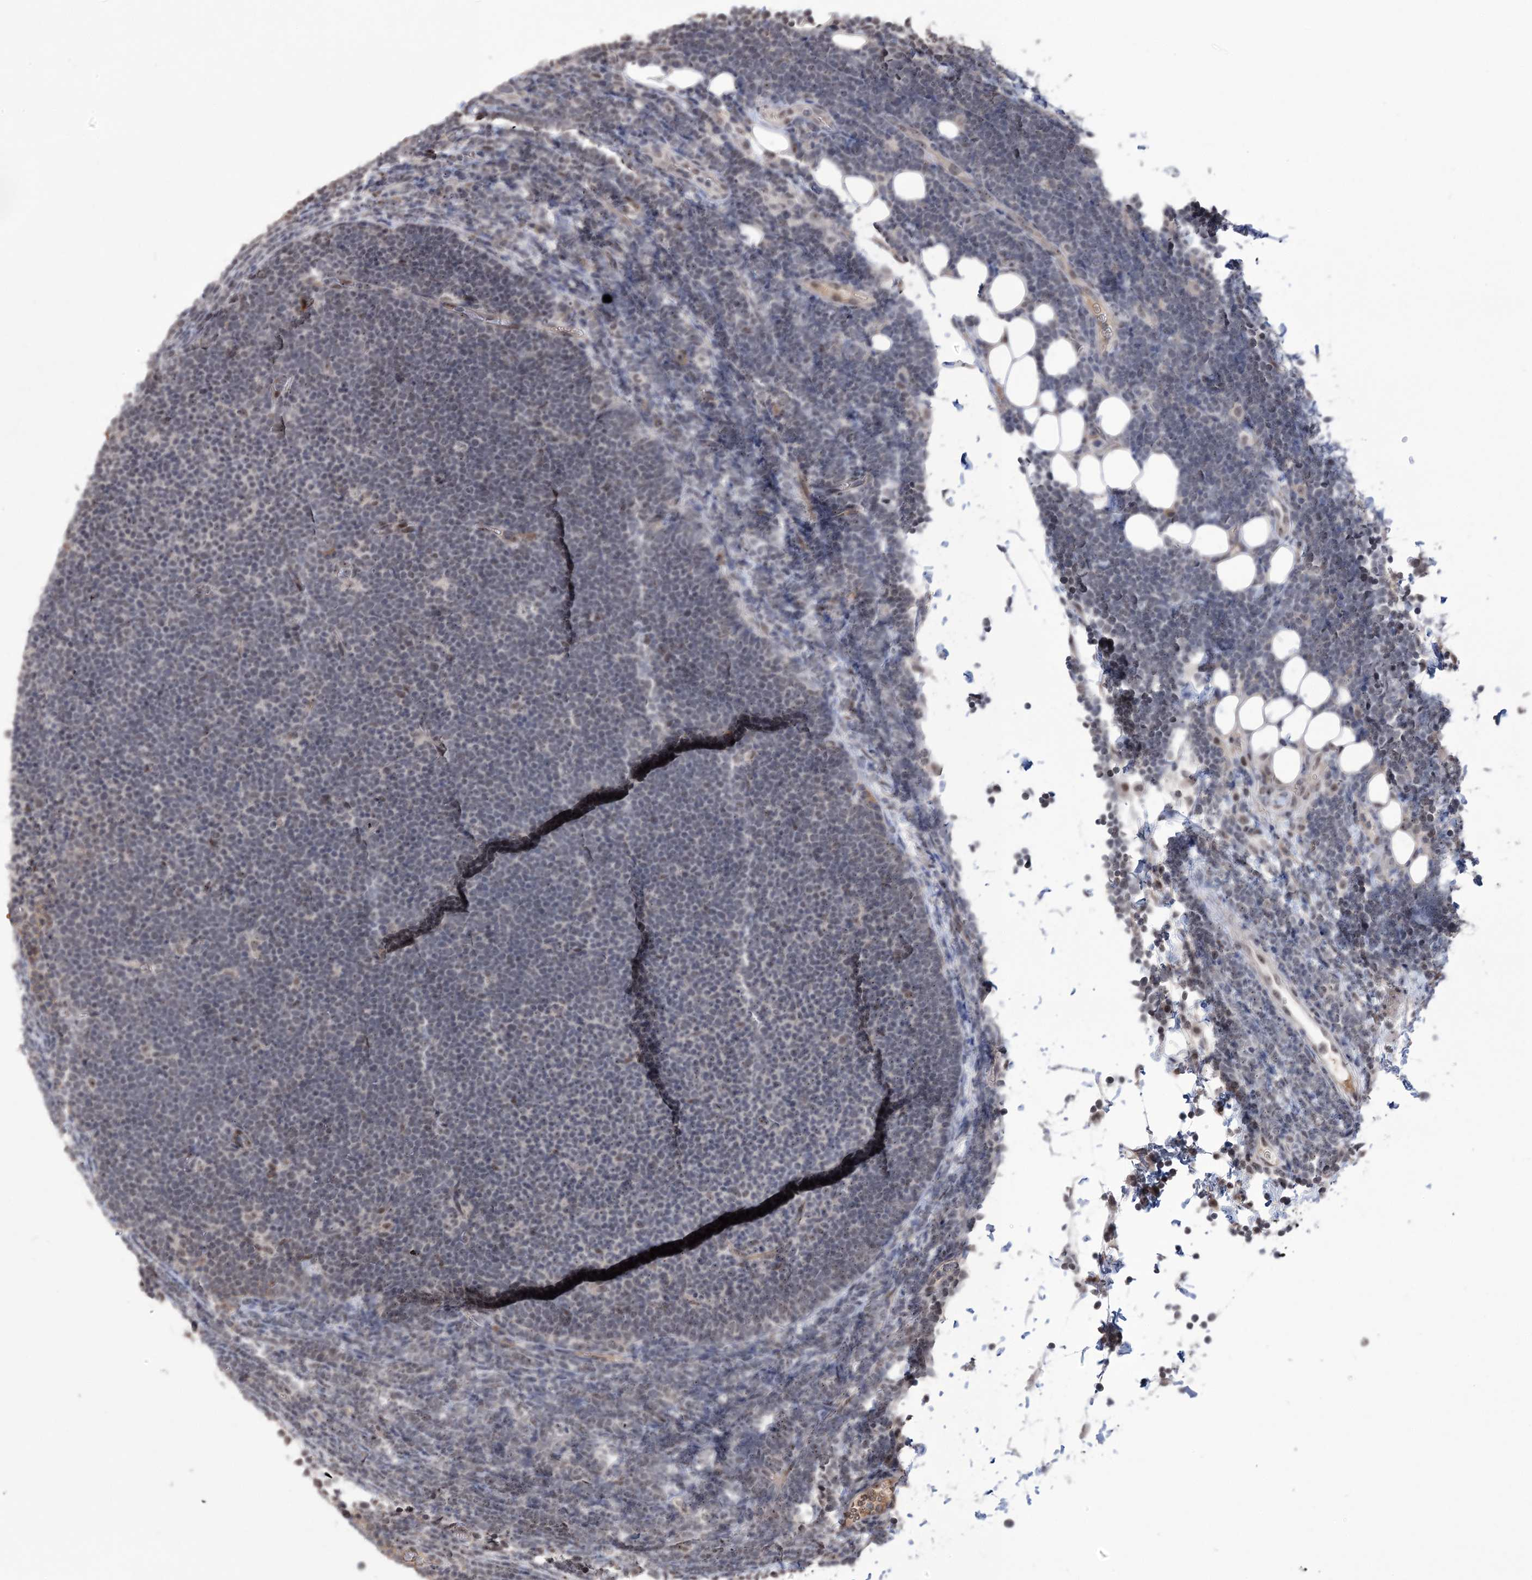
{"staining": {"intensity": "negative", "quantity": "none", "location": "none"}, "tissue": "lymphoma", "cell_type": "Tumor cells", "image_type": "cancer", "snomed": [{"axis": "morphology", "description": "Malignant lymphoma, non-Hodgkin's type, High grade"}, {"axis": "topography", "description": "Lymph node"}], "caption": "A high-resolution micrograph shows IHC staining of lymphoma, which shows no significant expression in tumor cells.", "gene": "VGLL4", "patient": {"sex": "male", "age": 13}}